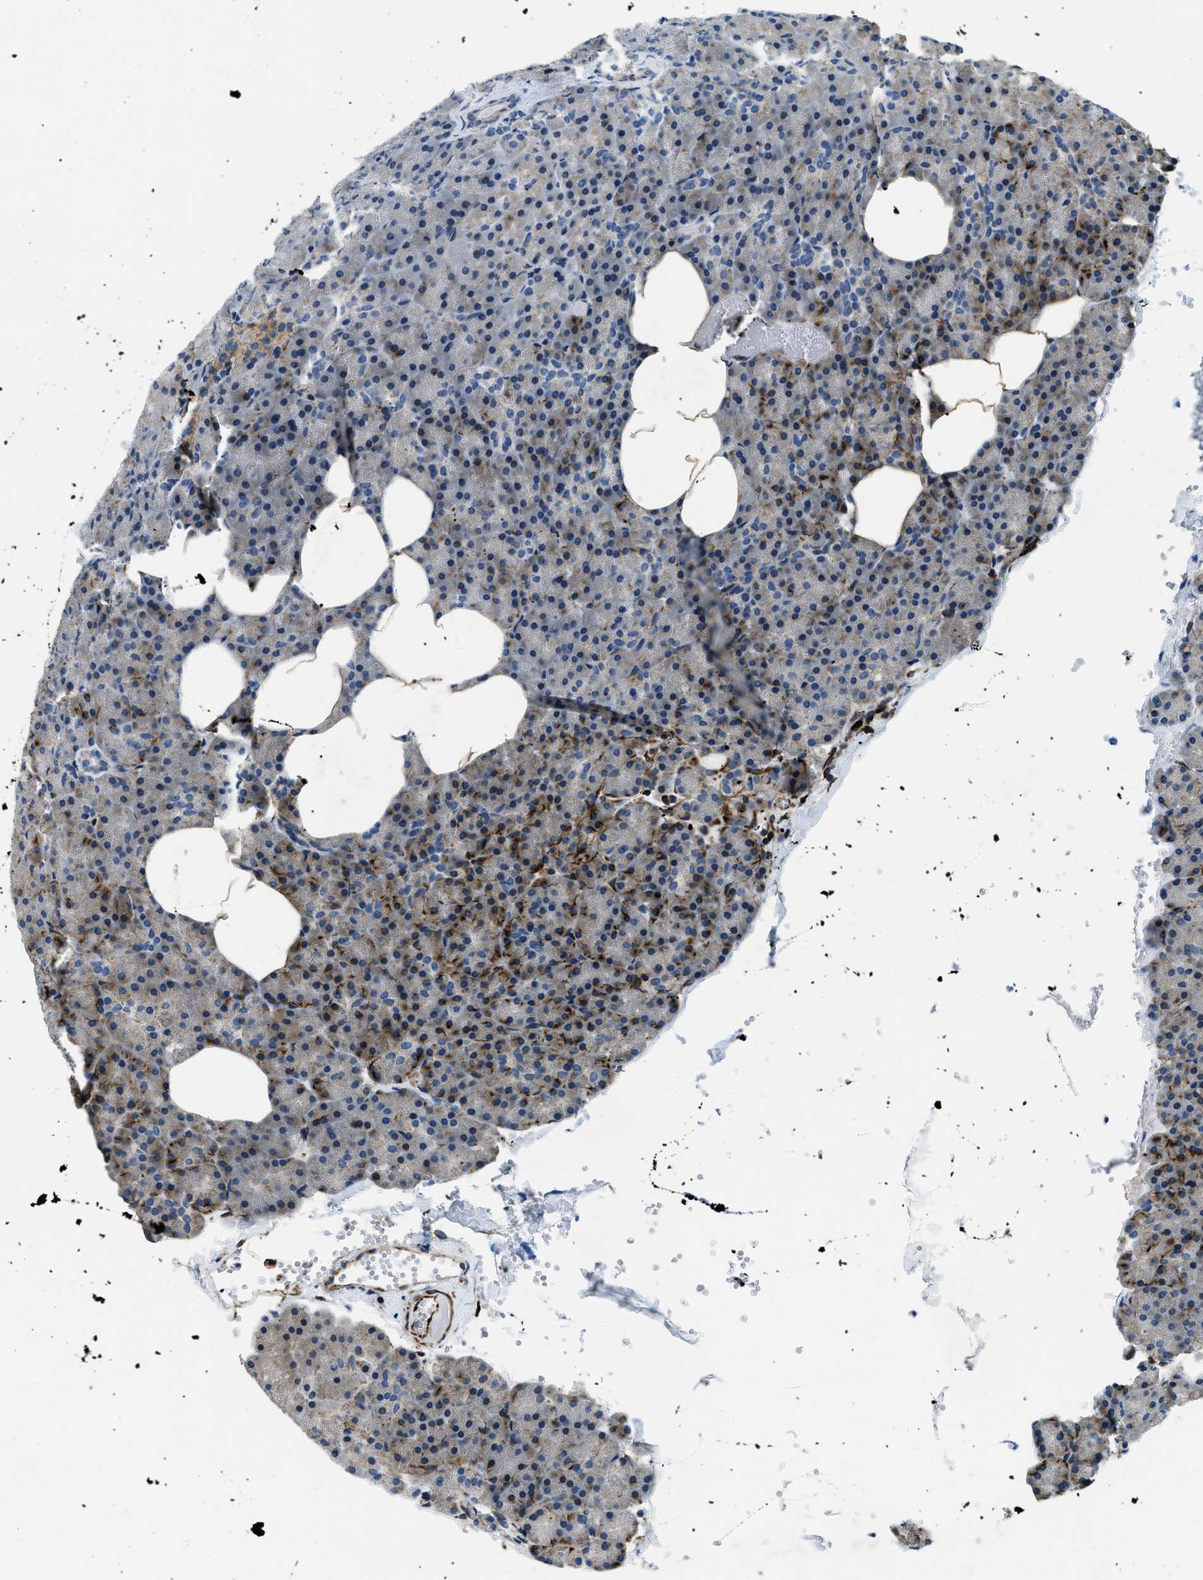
{"staining": {"intensity": "moderate", "quantity": "<25%", "location": "cytoplasmic/membranous"}, "tissue": "pancreas", "cell_type": "Exocrine glandular cells", "image_type": "normal", "snomed": [{"axis": "morphology", "description": "Normal tissue, NOS"}, {"axis": "morphology", "description": "Carcinoid, malignant, NOS"}, {"axis": "topography", "description": "Pancreas"}], "caption": "Protein expression analysis of benign pancreas demonstrates moderate cytoplasmic/membranous staining in approximately <25% of exocrine glandular cells. (DAB = brown stain, brightfield microscopy at high magnification).", "gene": "GNS", "patient": {"sex": "female", "age": 35}}